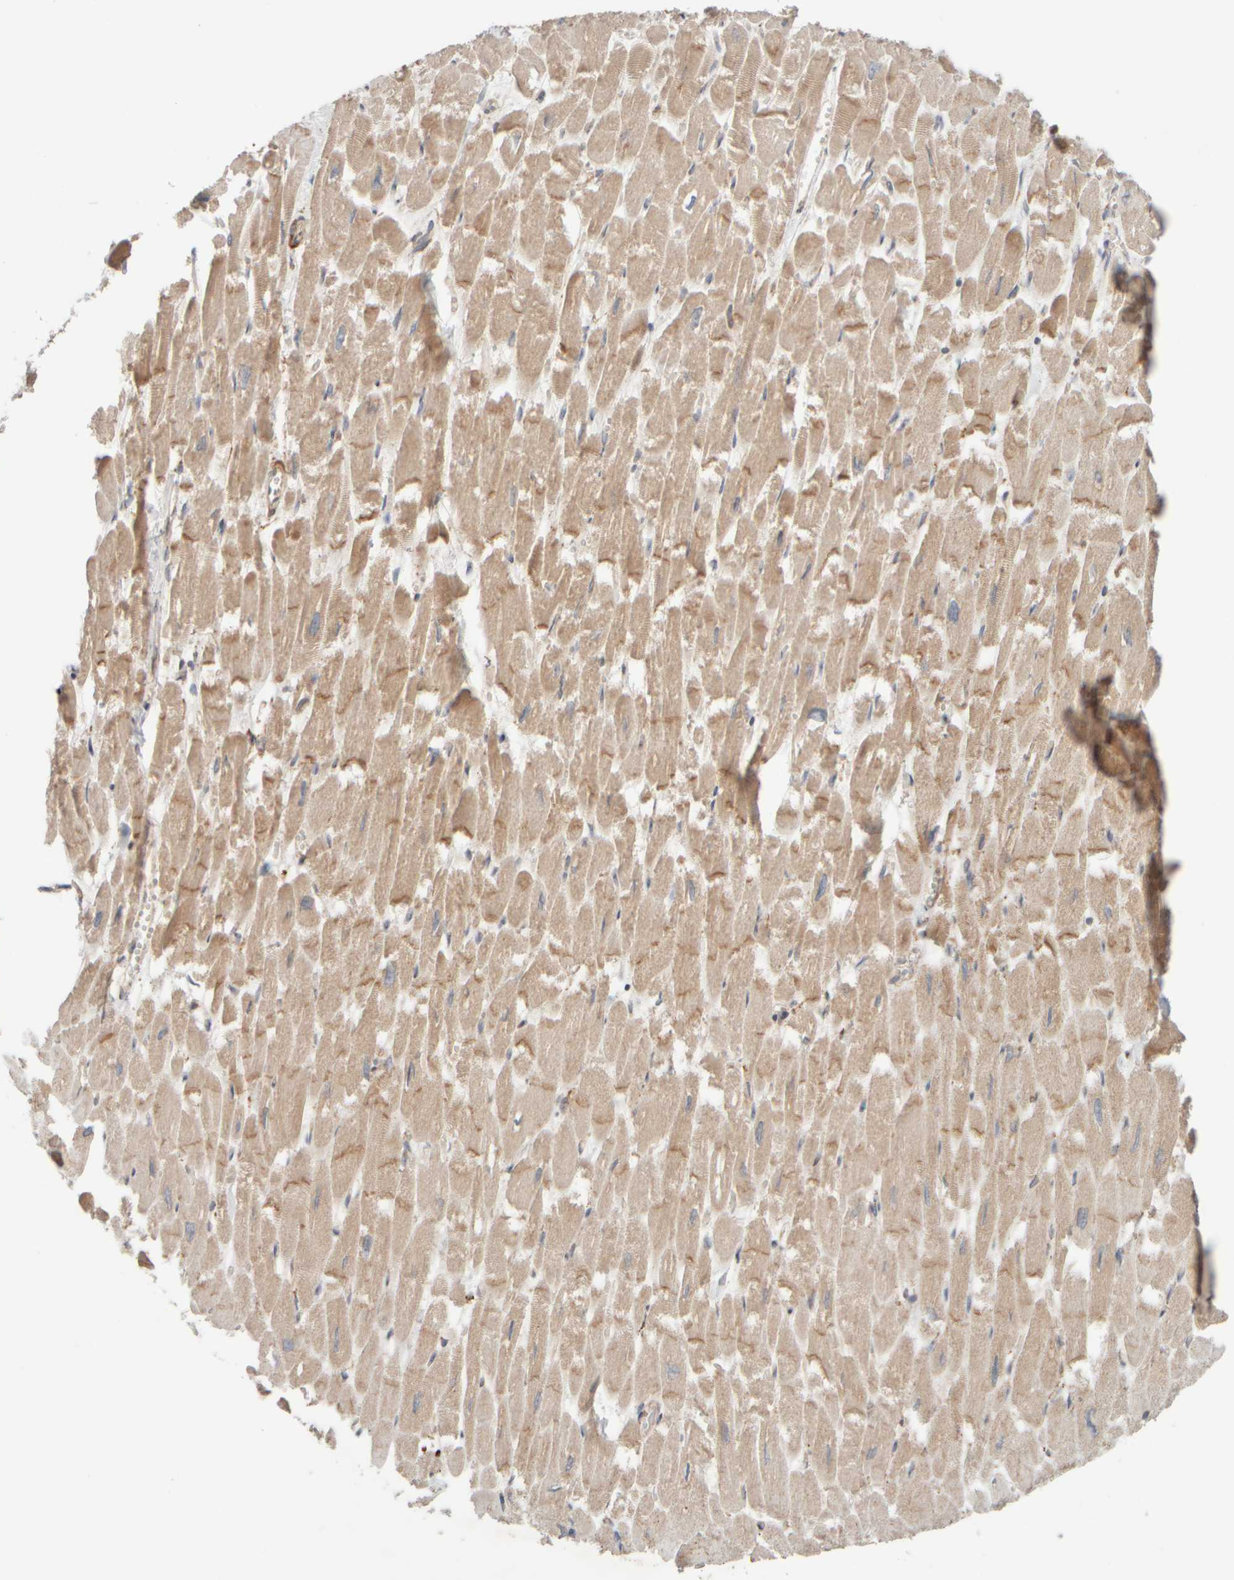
{"staining": {"intensity": "moderate", "quantity": ">75%", "location": "cytoplasmic/membranous"}, "tissue": "heart muscle", "cell_type": "Cardiomyocytes", "image_type": "normal", "snomed": [{"axis": "morphology", "description": "Normal tissue, NOS"}, {"axis": "topography", "description": "Heart"}], "caption": "This micrograph reveals benign heart muscle stained with IHC to label a protein in brown. The cytoplasmic/membranous of cardiomyocytes show moderate positivity for the protein. Nuclei are counter-stained blue.", "gene": "EIF2B3", "patient": {"sex": "male", "age": 54}}